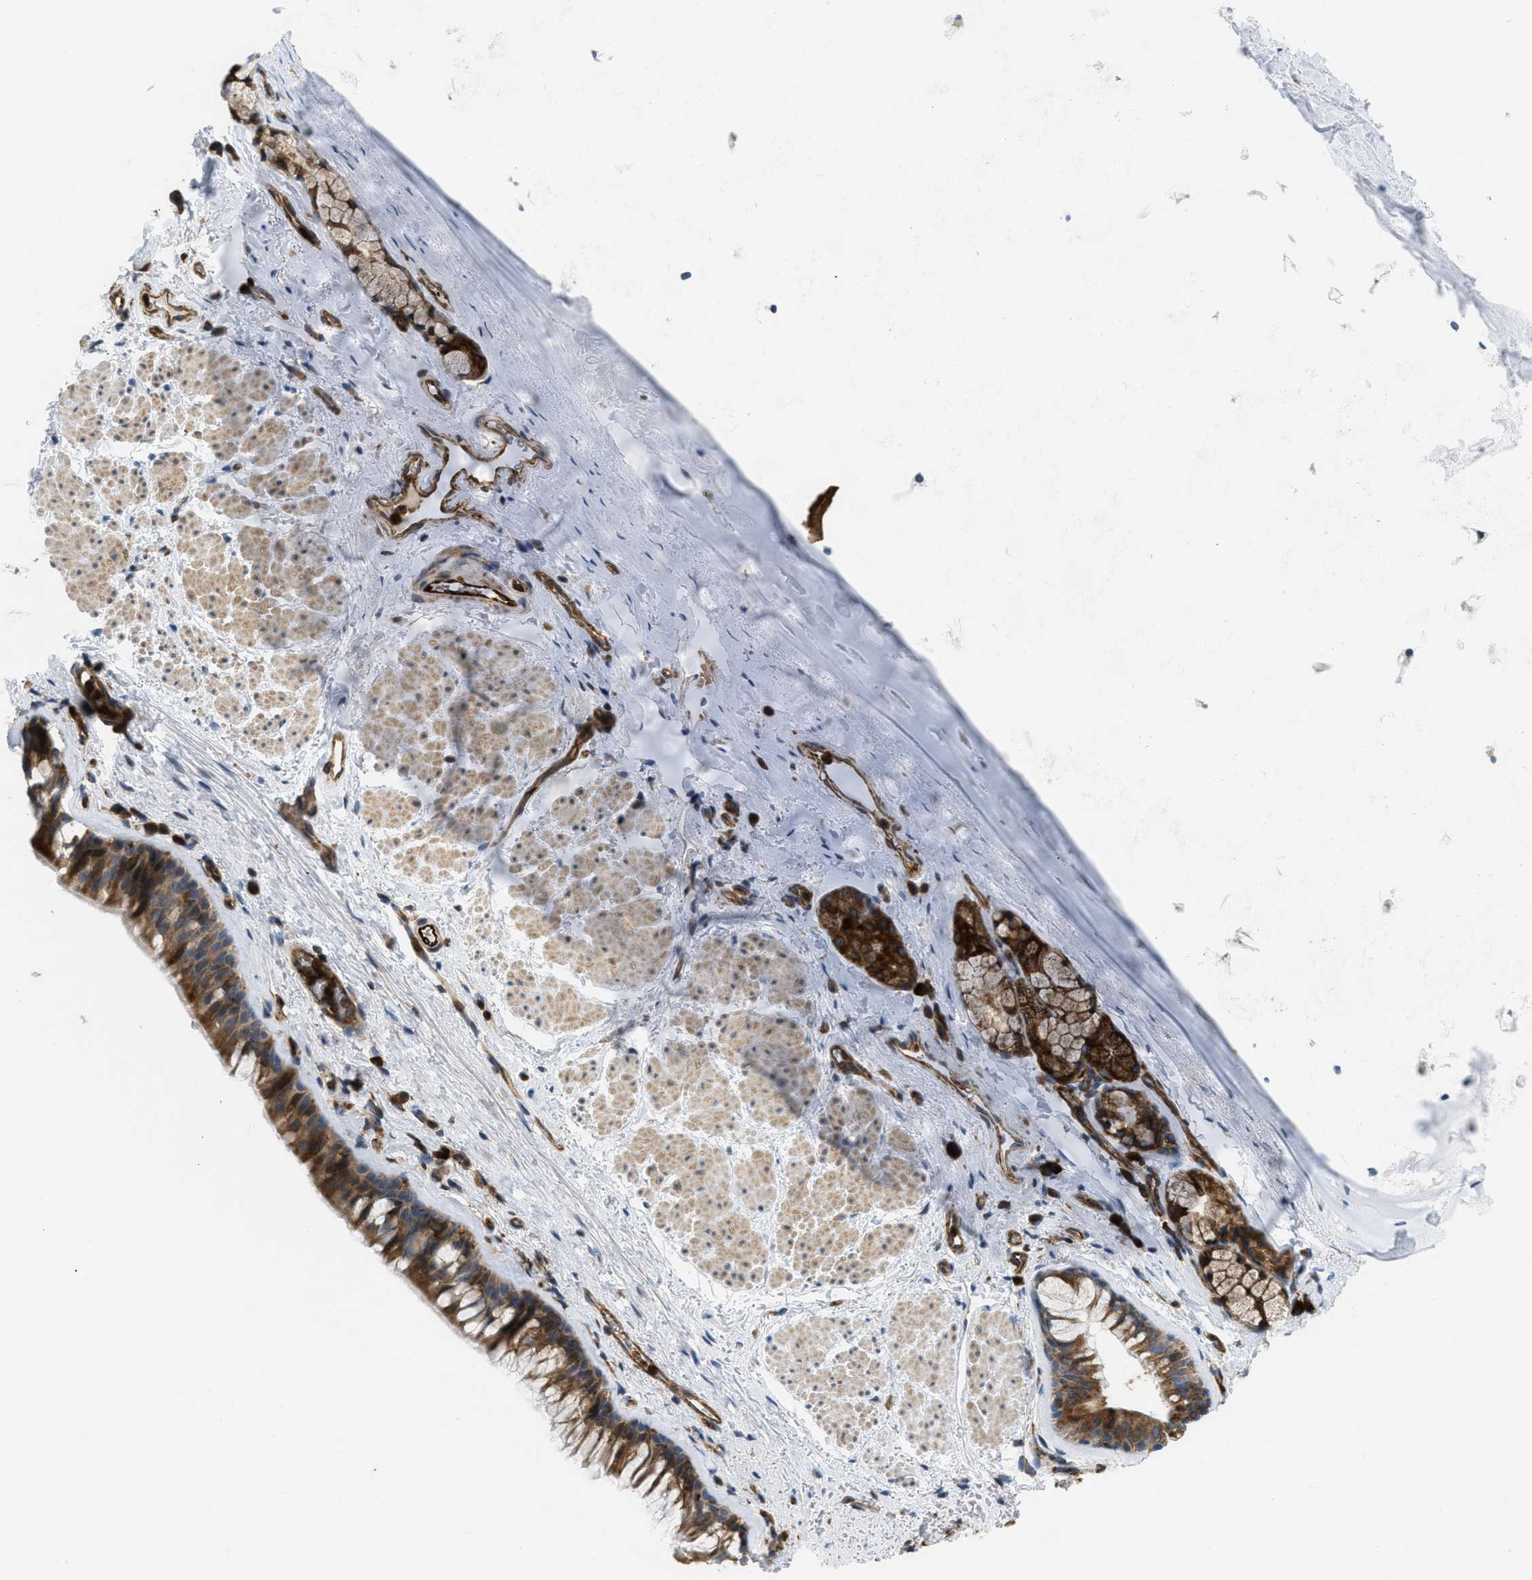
{"staining": {"intensity": "moderate", "quantity": ">75%", "location": "cytoplasmic/membranous"}, "tissue": "bronchus", "cell_type": "Respiratory epithelial cells", "image_type": "normal", "snomed": [{"axis": "morphology", "description": "Normal tissue, NOS"}, {"axis": "topography", "description": "Cartilage tissue"}, {"axis": "topography", "description": "Bronchus"}], "caption": "DAB (3,3'-diaminobenzidine) immunohistochemical staining of unremarkable human bronchus demonstrates moderate cytoplasmic/membranous protein staining in approximately >75% of respiratory epithelial cells.", "gene": "ATP2A3", "patient": {"sex": "female", "age": 53}}